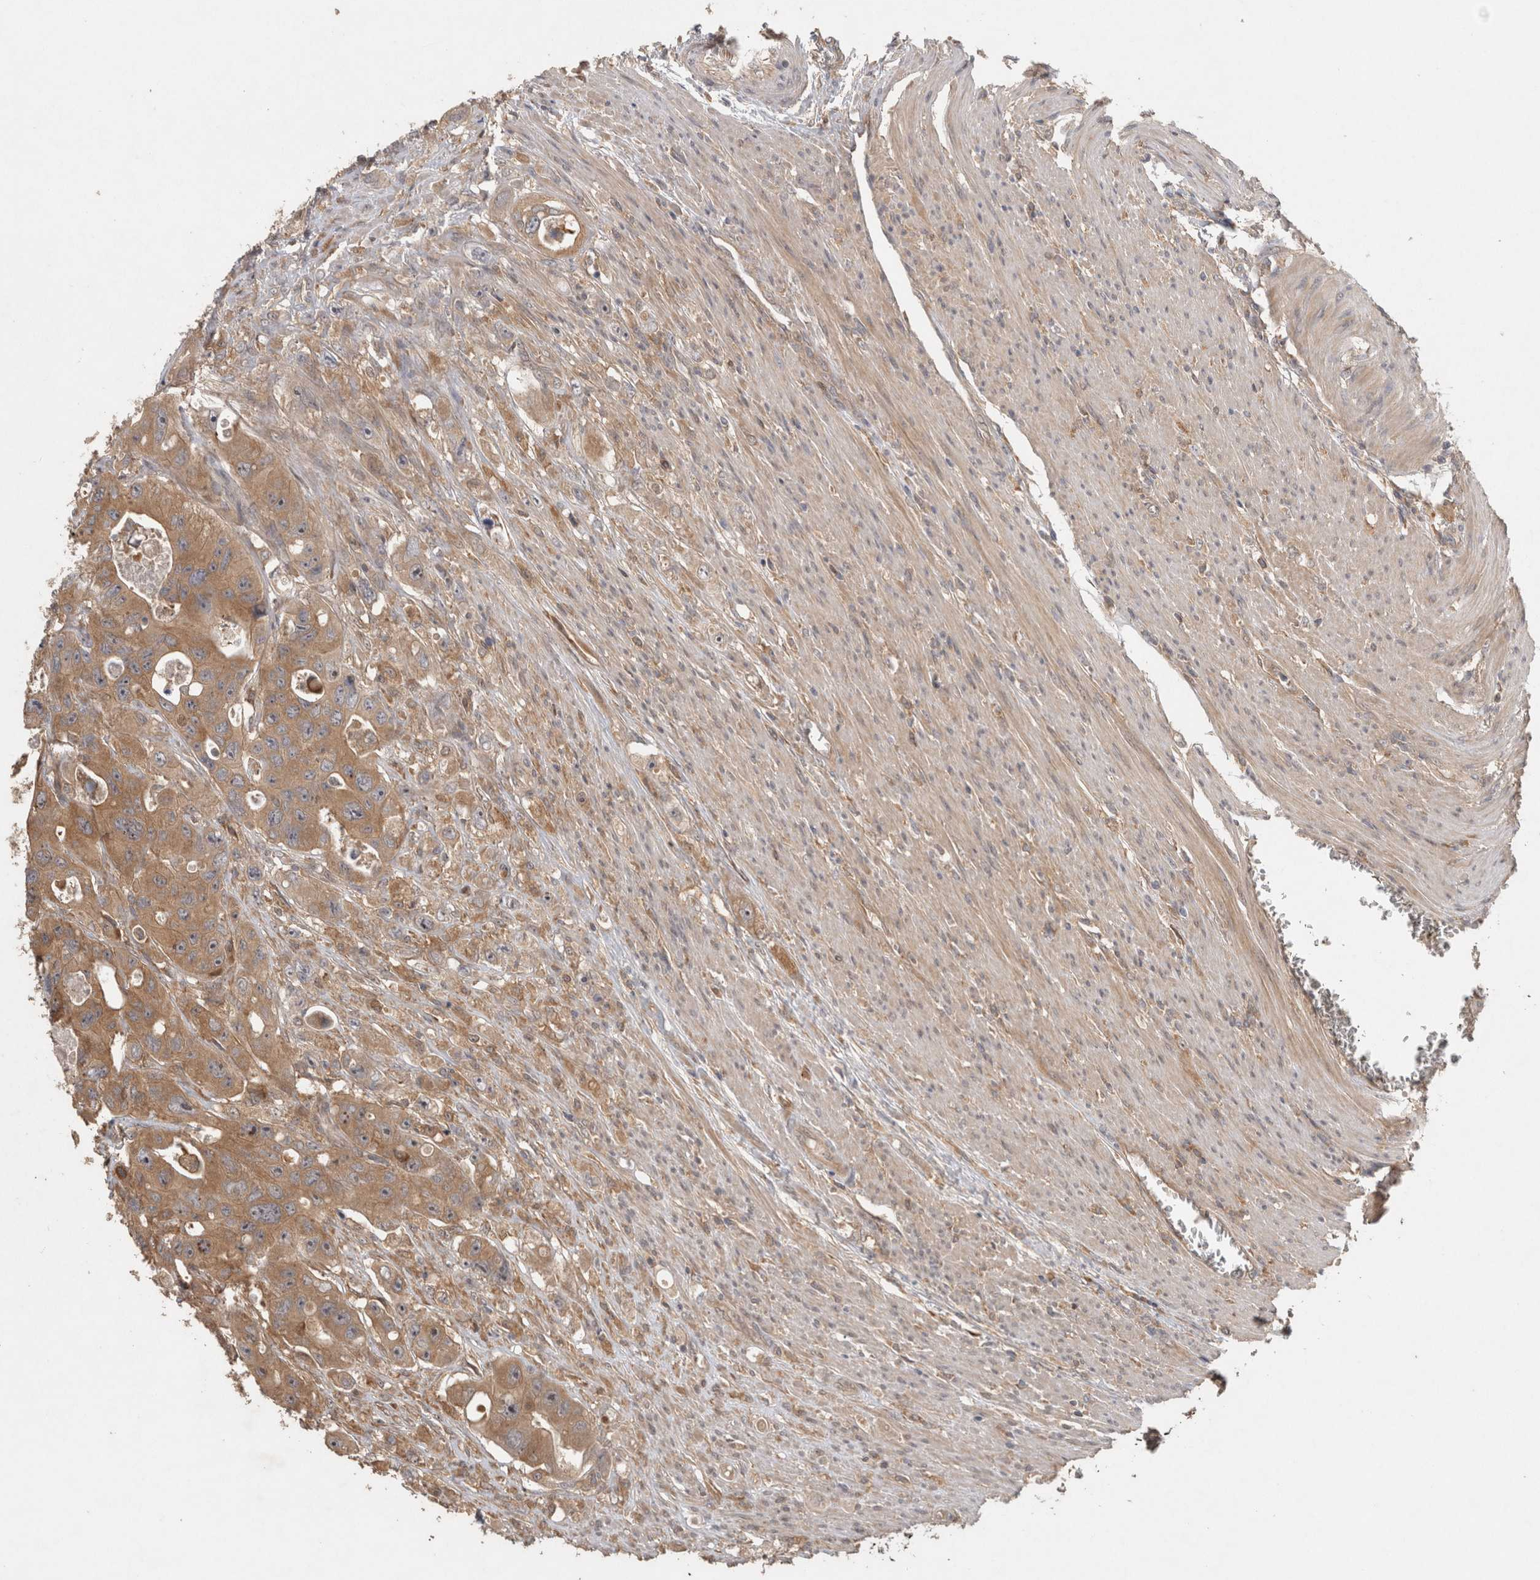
{"staining": {"intensity": "moderate", "quantity": ">75%", "location": "cytoplasmic/membranous"}, "tissue": "colorectal cancer", "cell_type": "Tumor cells", "image_type": "cancer", "snomed": [{"axis": "morphology", "description": "Adenocarcinoma, NOS"}, {"axis": "topography", "description": "Colon"}], "caption": "Immunohistochemical staining of human colorectal cancer (adenocarcinoma) reveals medium levels of moderate cytoplasmic/membranous protein expression in about >75% of tumor cells.", "gene": "VEPH1", "patient": {"sex": "female", "age": 46}}